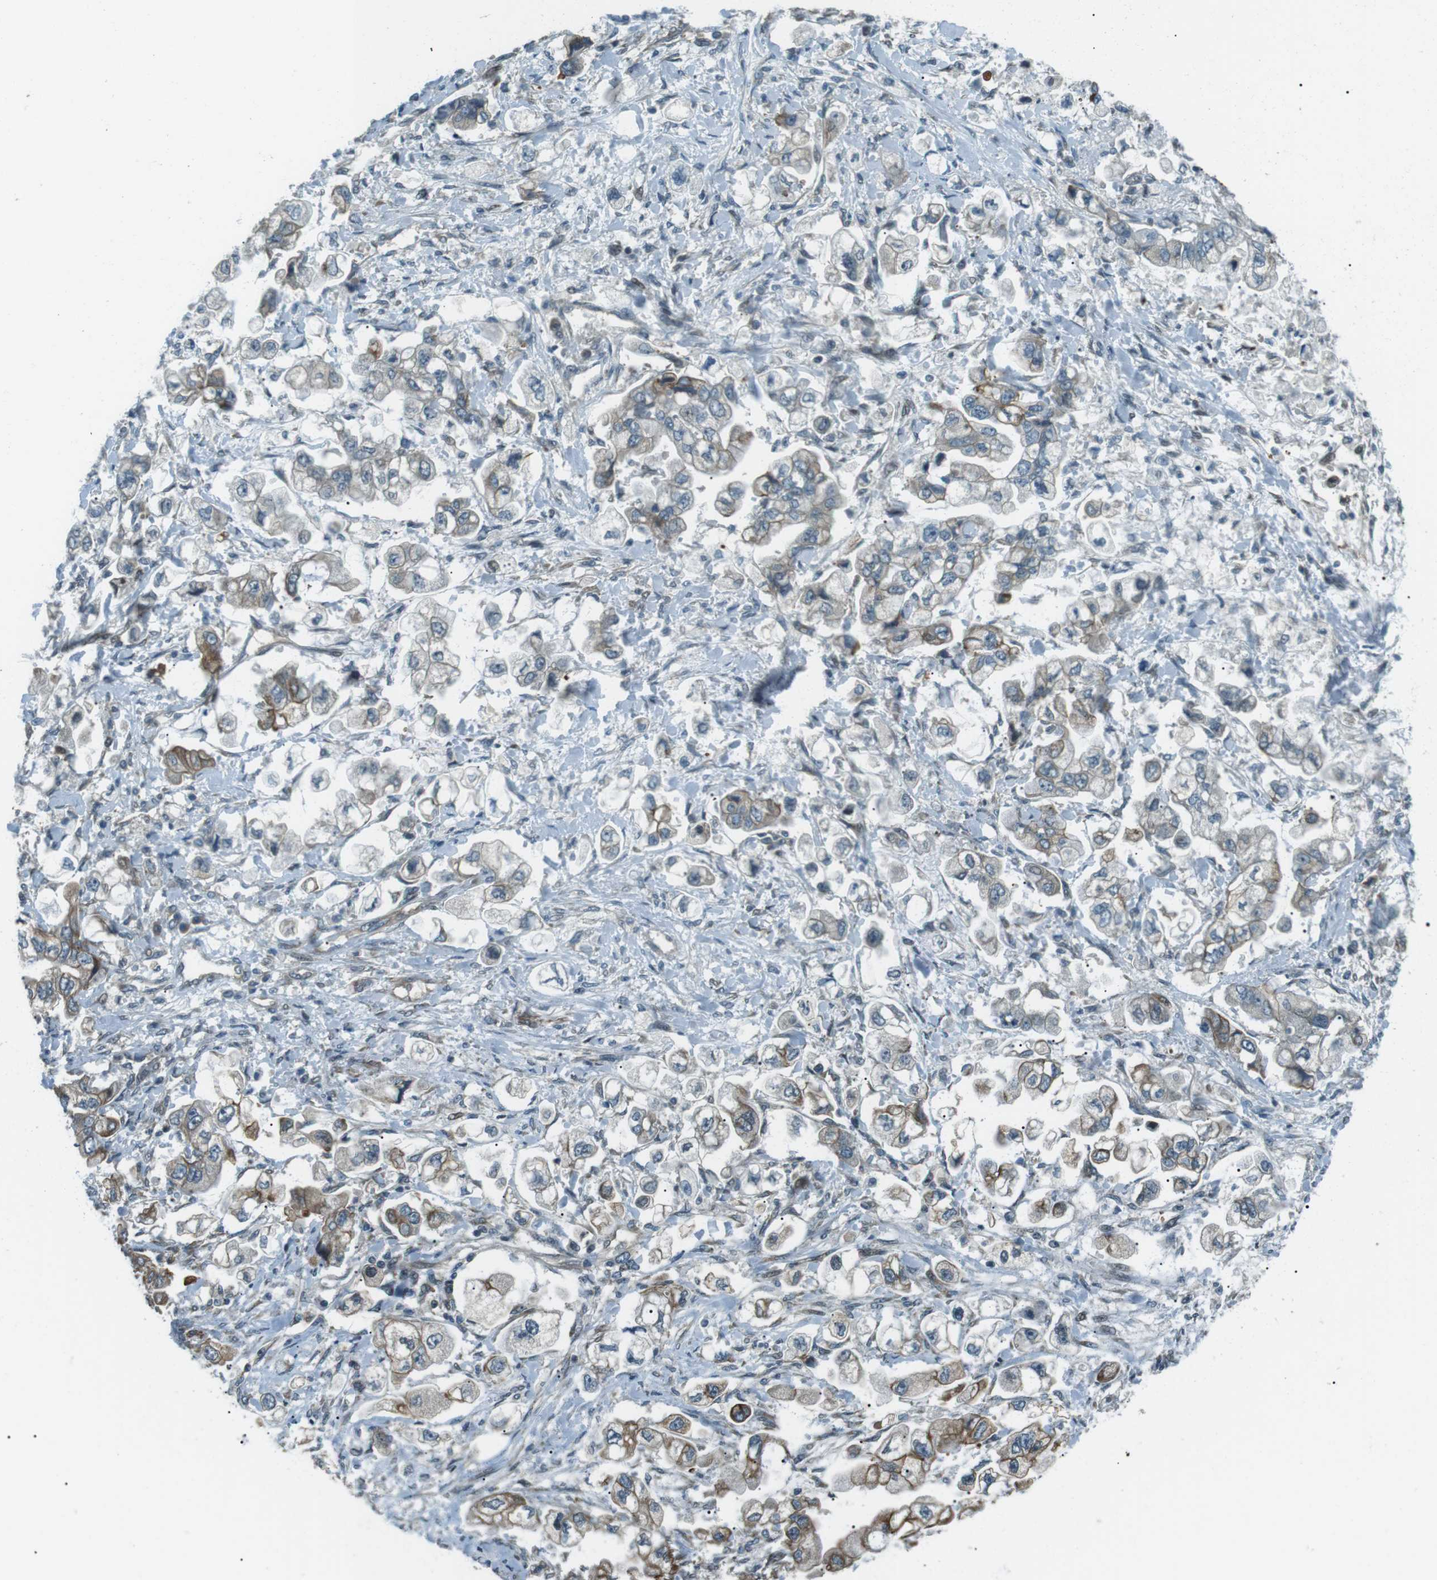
{"staining": {"intensity": "moderate", "quantity": ">75%", "location": "cytoplasmic/membranous"}, "tissue": "stomach cancer", "cell_type": "Tumor cells", "image_type": "cancer", "snomed": [{"axis": "morphology", "description": "Normal tissue, NOS"}, {"axis": "morphology", "description": "Adenocarcinoma, NOS"}, {"axis": "topography", "description": "Stomach"}], "caption": "Immunohistochemistry histopathology image of neoplastic tissue: stomach cancer (adenocarcinoma) stained using immunohistochemistry (IHC) exhibits medium levels of moderate protein expression localized specifically in the cytoplasmic/membranous of tumor cells, appearing as a cytoplasmic/membranous brown color.", "gene": "TMEM74", "patient": {"sex": "male", "age": 62}}